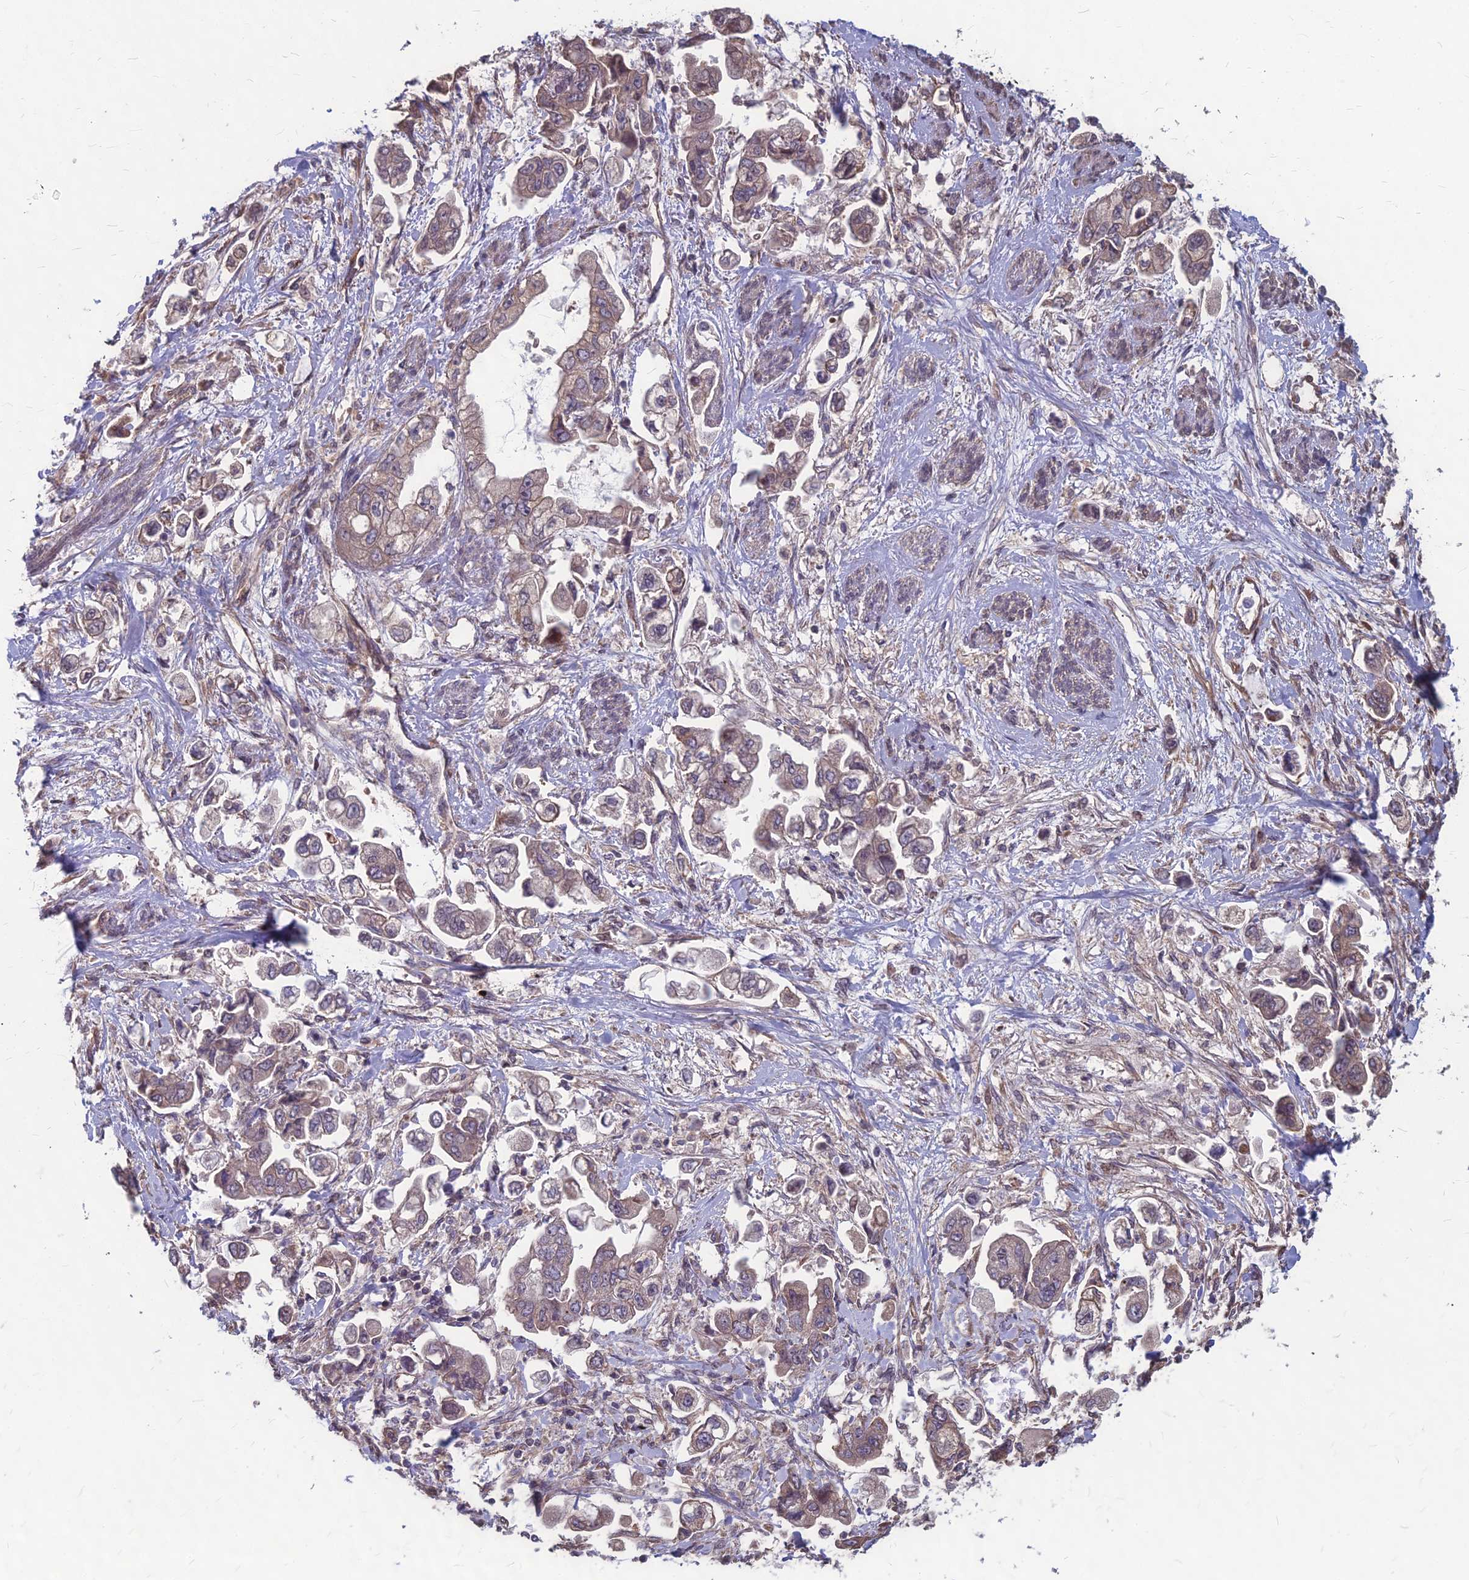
{"staining": {"intensity": "moderate", "quantity": "<25%", "location": "cytoplasmic/membranous"}, "tissue": "stomach cancer", "cell_type": "Tumor cells", "image_type": "cancer", "snomed": [{"axis": "morphology", "description": "Adenocarcinoma, NOS"}, {"axis": "topography", "description": "Stomach"}], "caption": "Tumor cells show moderate cytoplasmic/membranous staining in about <25% of cells in stomach adenocarcinoma.", "gene": "LSM6", "patient": {"sex": "male", "age": 62}}